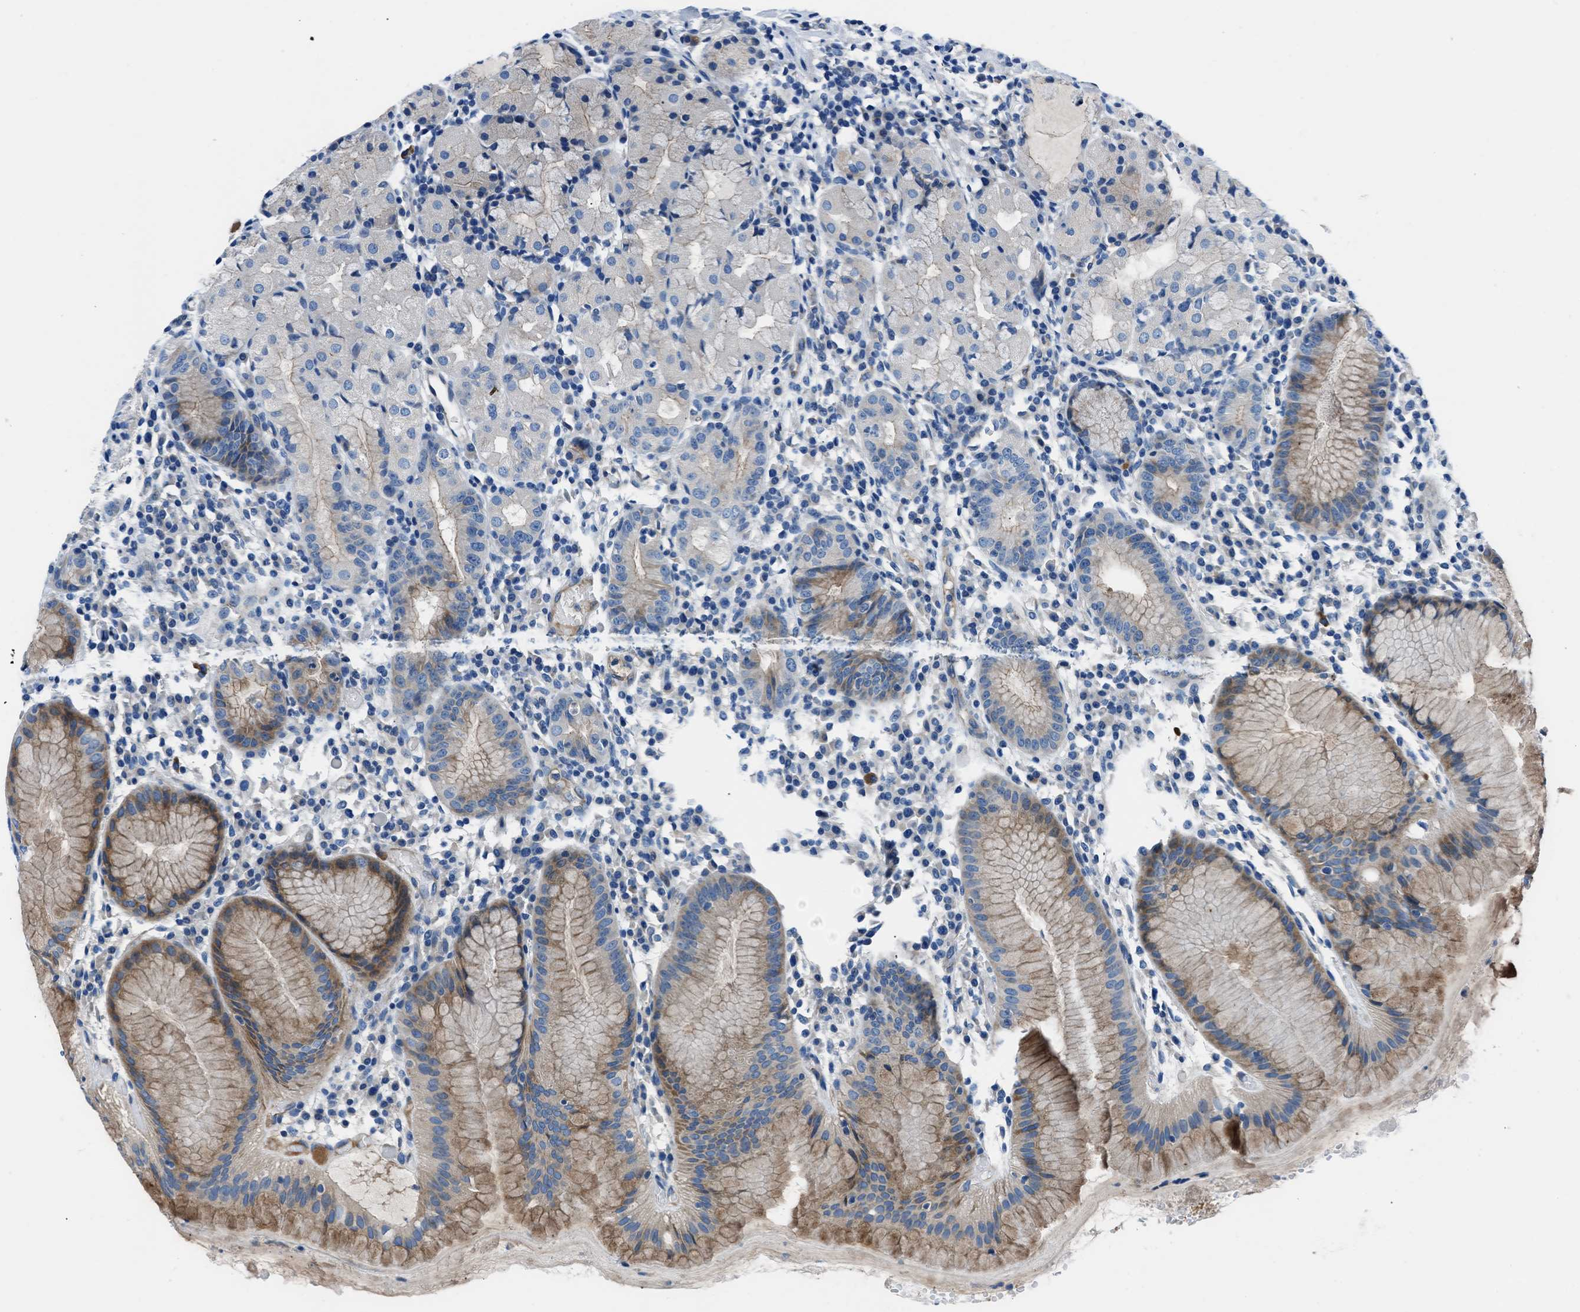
{"staining": {"intensity": "moderate", "quantity": "<25%", "location": "cytoplasmic/membranous"}, "tissue": "stomach", "cell_type": "Glandular cells", "image_type": "normal", "snomed": [{"axis": "morphology", "description": "Normal tissue, NOS"}, {"axis": "topography", "description": "Stomach"}, {"axis": "topography", "description": "Stomach, lower"}], "caption": "There is low levels of moderate cytoplasmic/membranous expression in glandular cells of normal stomach, as demonstrated by immunohistochemical staining (brown color).", "gene": "SLC38A6", "patient": {"sex": "female", "age": 75}}